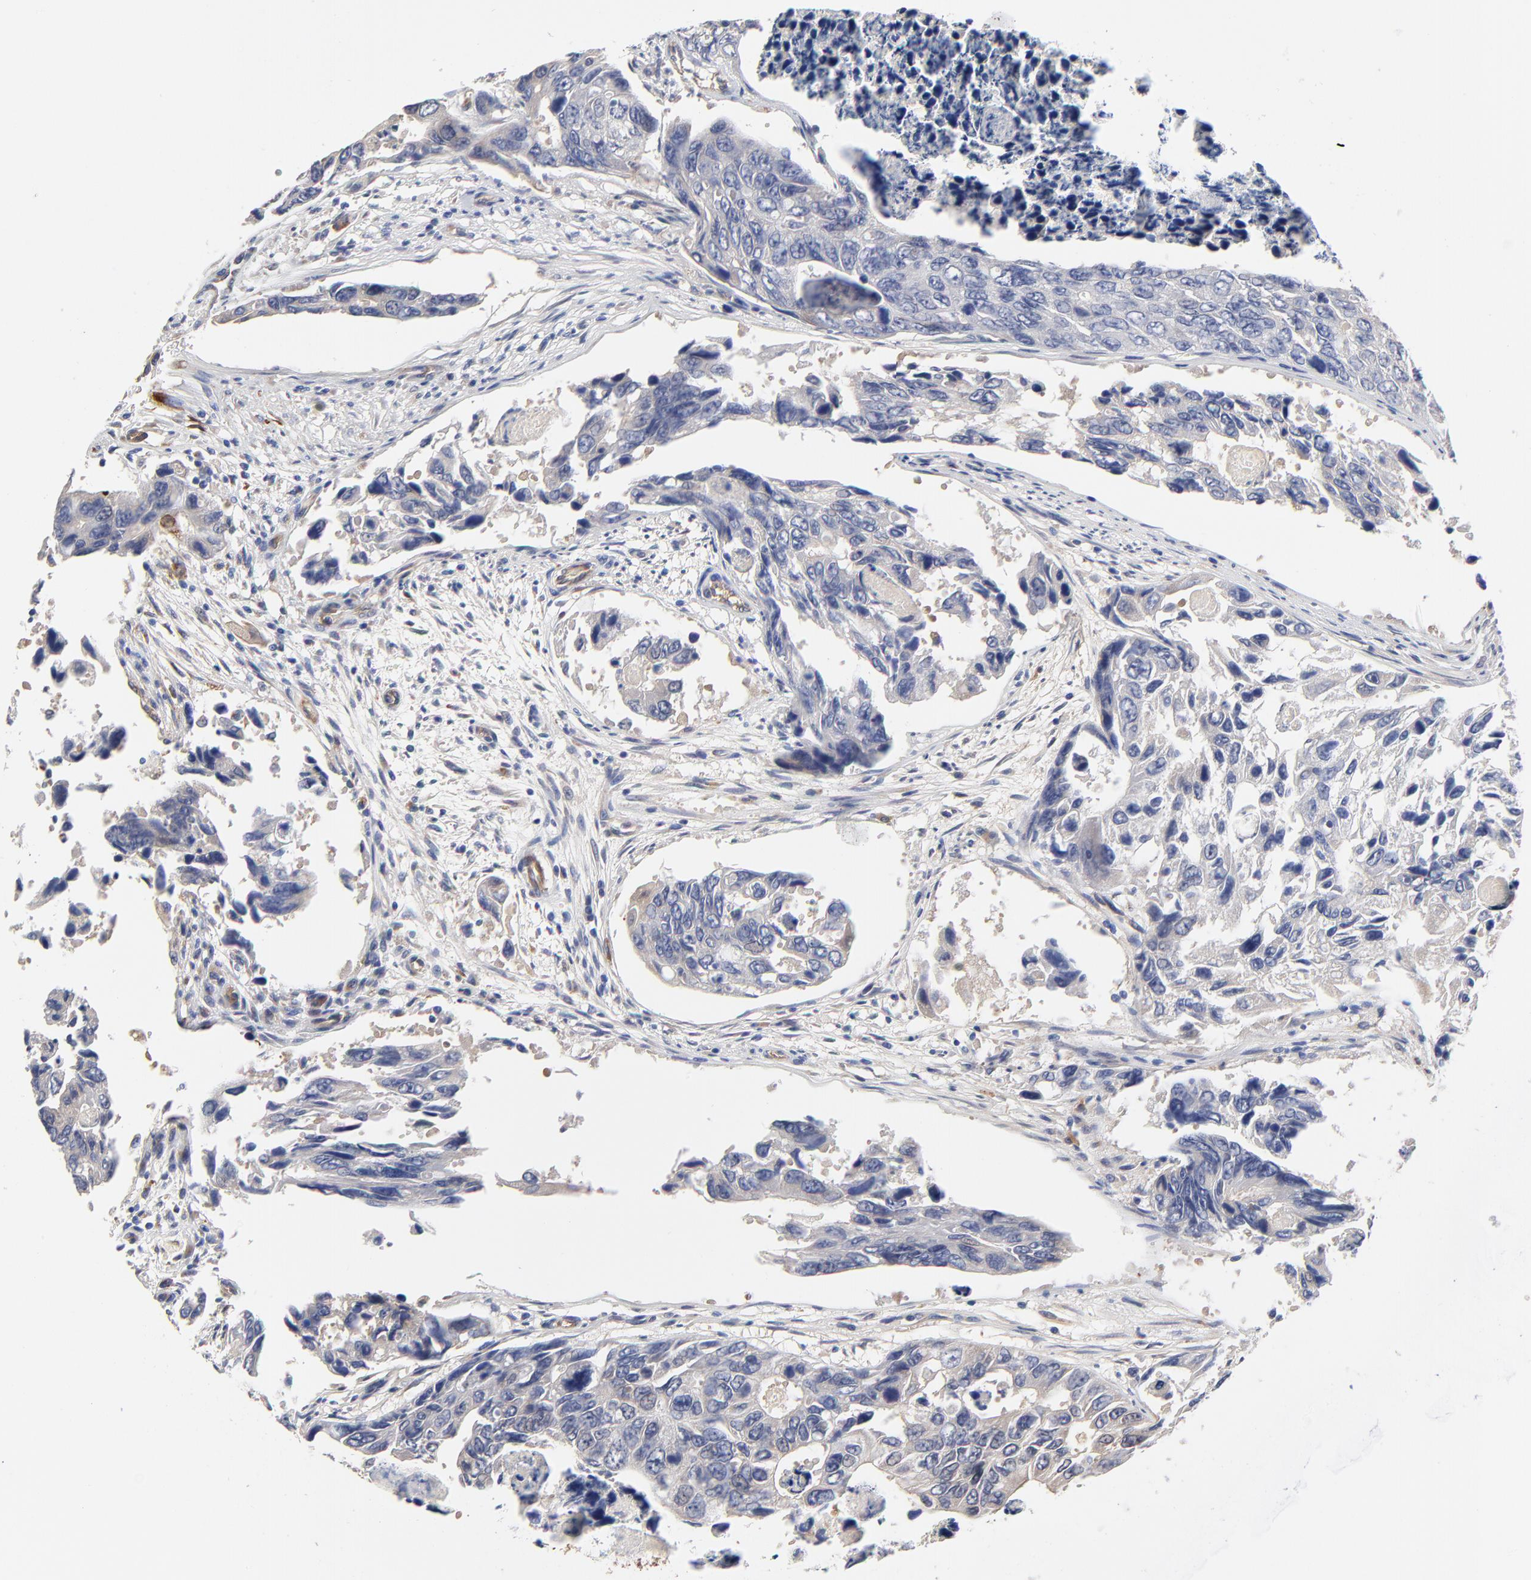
{"staining": {"intensity": "weak", "quantity": "25%-75%", "location": "cytoplasmic/membranous"}, "tissue": "colorectal cancer", "cell_type": "Tumor cells", "image_type": "cancer", "snomed": [{"axis": "morphology", "description": "Adenocarcinoma, NOS"}, {"axis": "topography", "description": "Colon"}], "caption": "Immunohistochemistry (IHC) of colorectal adenocarcinoma demonstrates low levels of weak cytoplasmic/membranous positivity in approximately 25%-75% of tumor cells. The protein of interest is shown in brown color, while the nuclei are stained blue.", "gene": "FBXL2", "patient": {"sex": "female", "age": 86}}